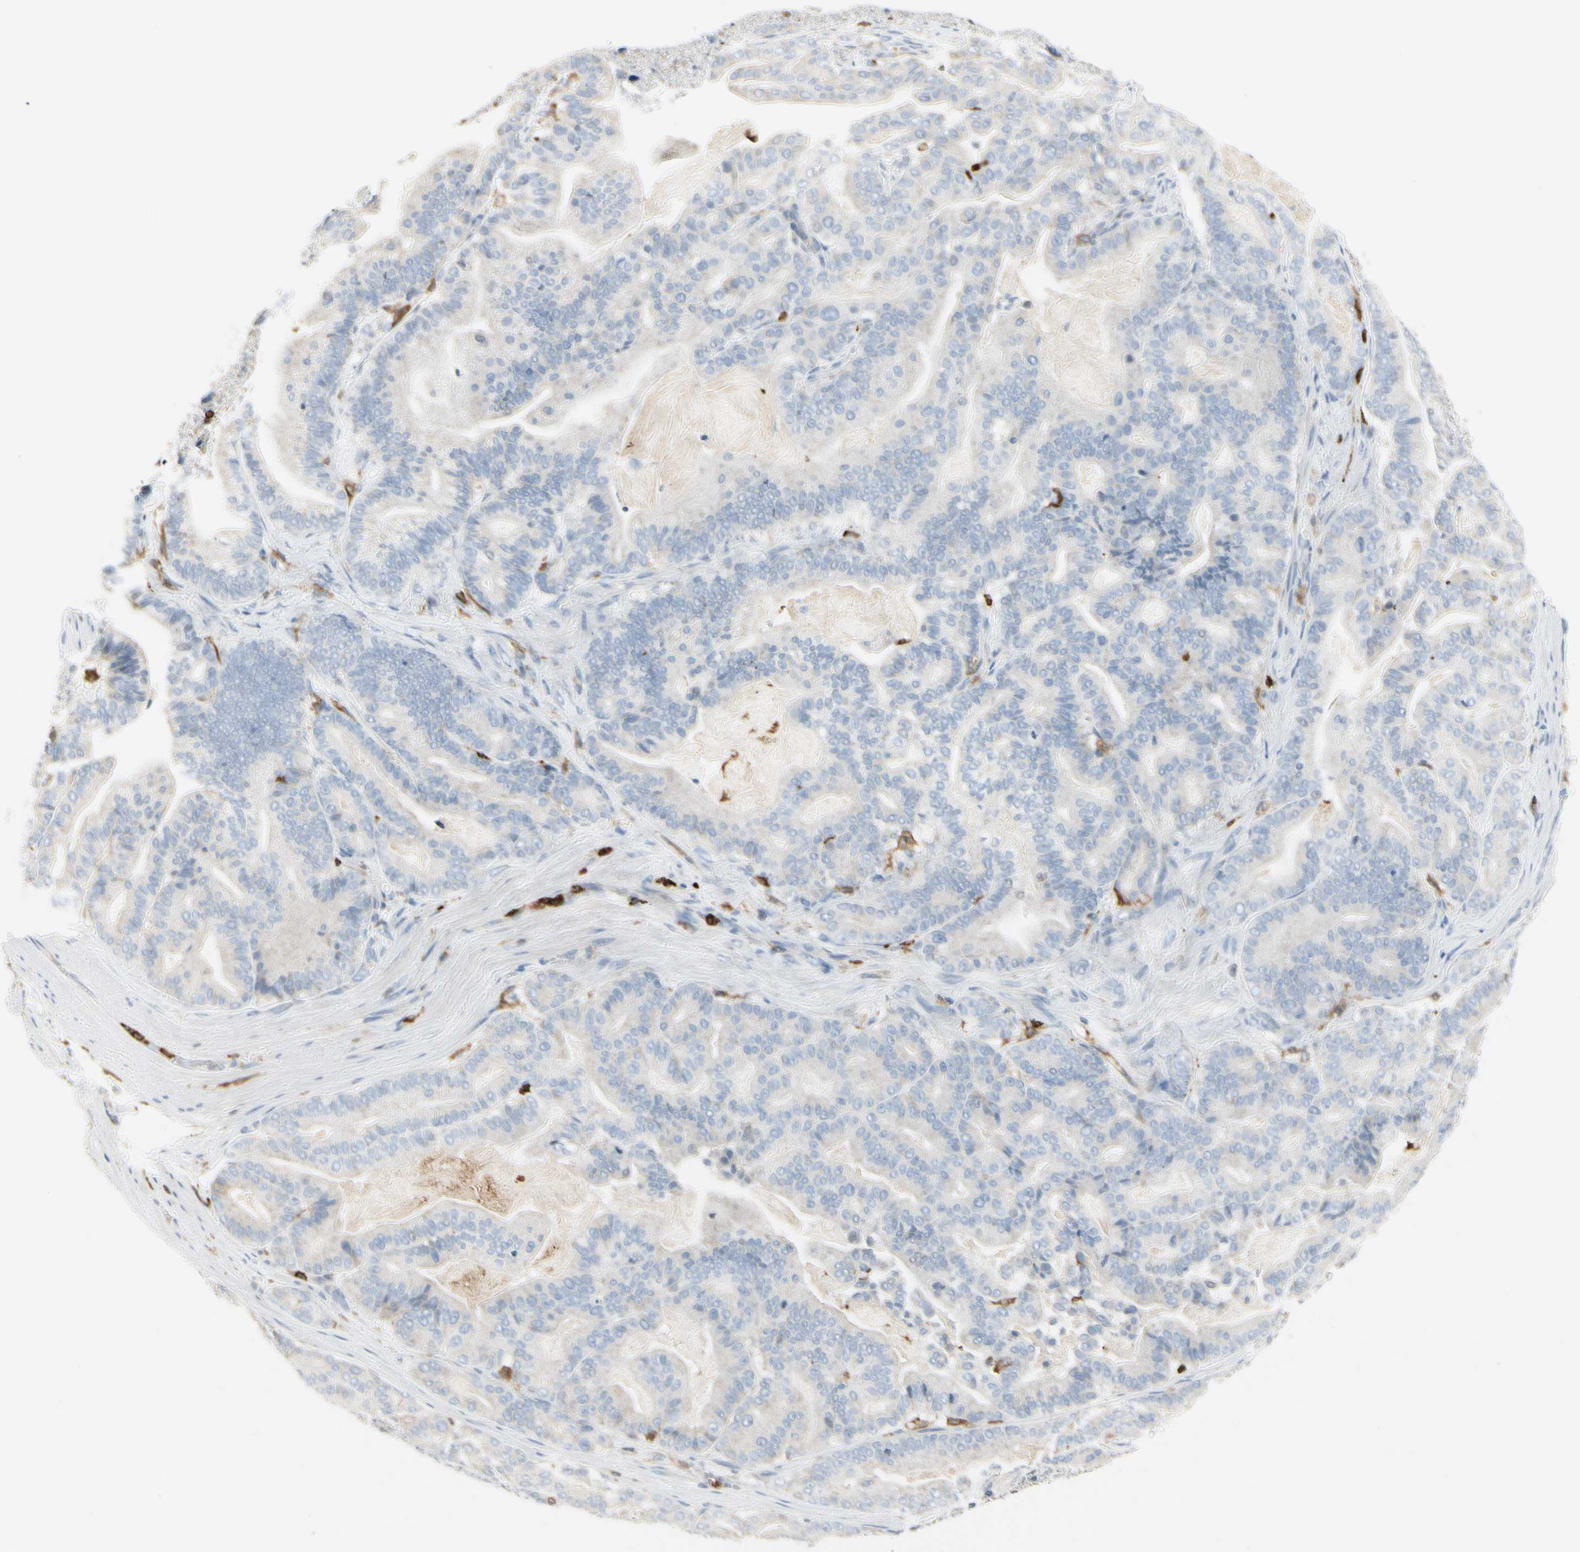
{"staining": {"intensity": "negative", "quantity": "none", "location": "none"}, "tissue": "pancreatic cancer", "cell_type": "Tumor cells", "image_type": "cancer", "snomed": [{"axis": "morphology", "description": "Adenocarcinoma, NOS"}, {"axis": "topography", "description": "Pancreas"}], "caption": "Immunohistochemical staining of pancreatic cancer (adenocarcinoma) displays no significant staining in tumor cells.", "gene": "ITGB2", "patient": {"sex": "male", "age": 63}}